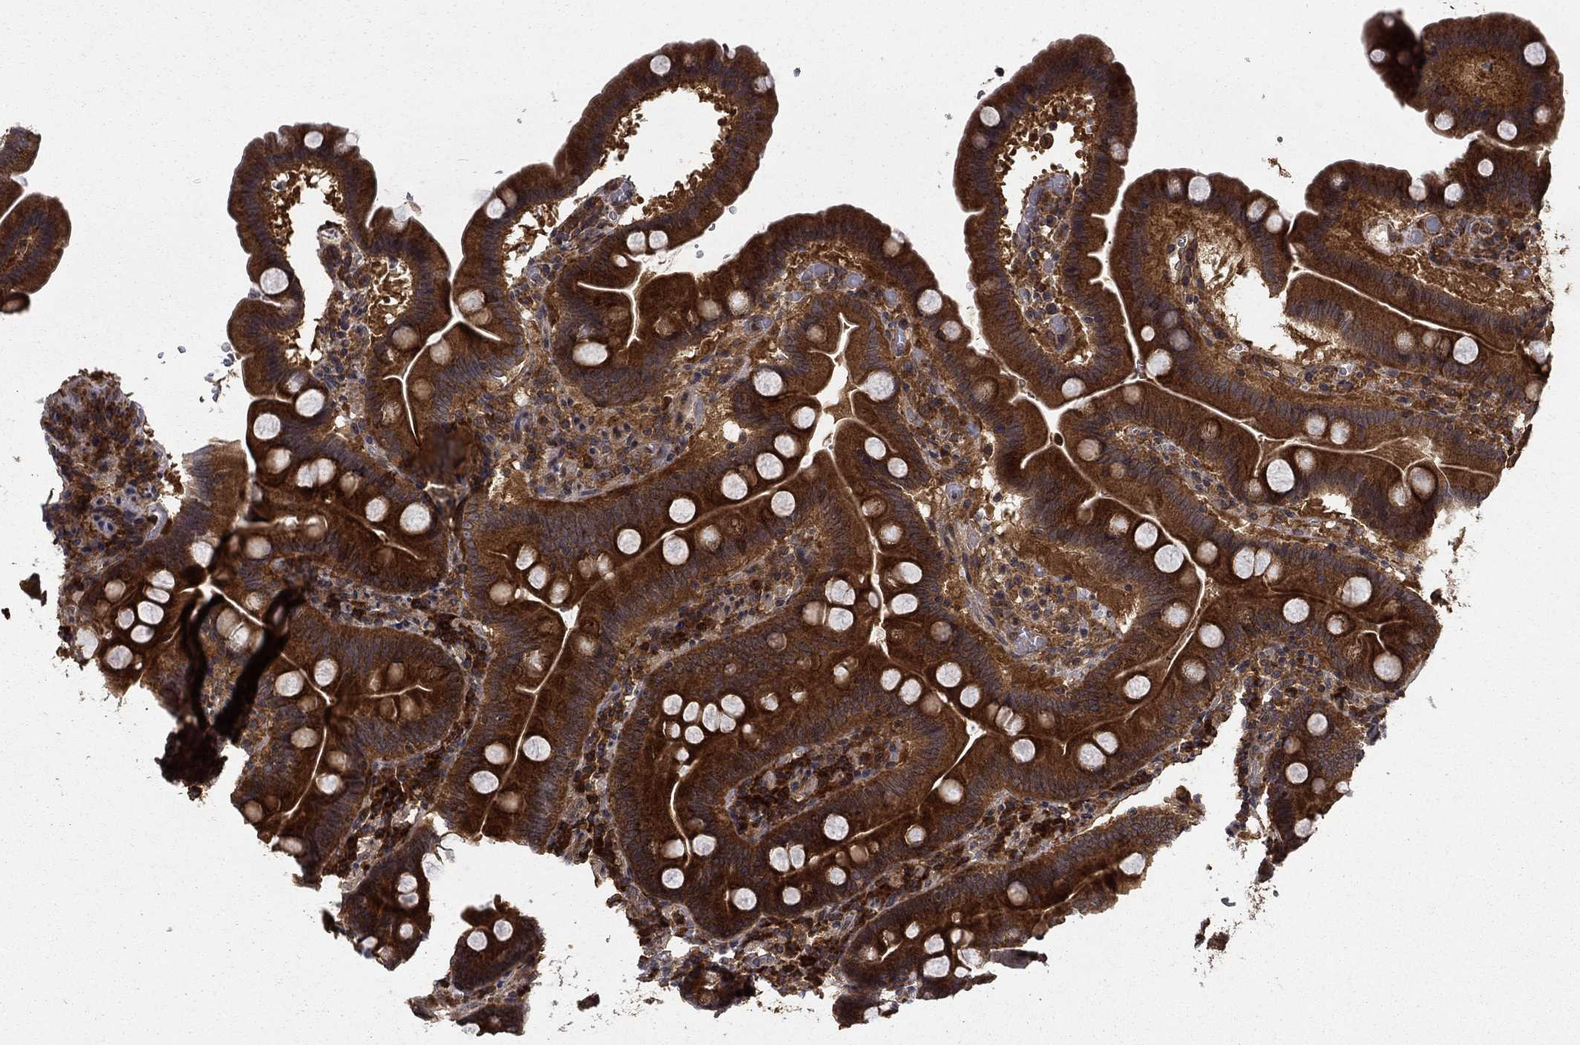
{"staining": {"intensity": "strong", "quantity": ">75%", "location": "cytoplasmic/membranous"}, "tissue": "duodenum", "cell_type": "Glandular cells", "image_type": "normal", "snomed": [{"axis": "morphology", "description": "Normal tissue, NOS"}, {"axis": "topography", "description": "Duodenum"}], "caption": "Immunohistochemistry (IHC) of normal human duodenum displays high levels of strong cytoplasmic/membranous expression in approximately >75% of glandular cells. The staining is performed using DAB brown chromogen to label protein expression. The nuclei are counter-stained blue using hematoxylin.", "gene": "BABAM2", "patient": {"sex": "male", "age": 59}}